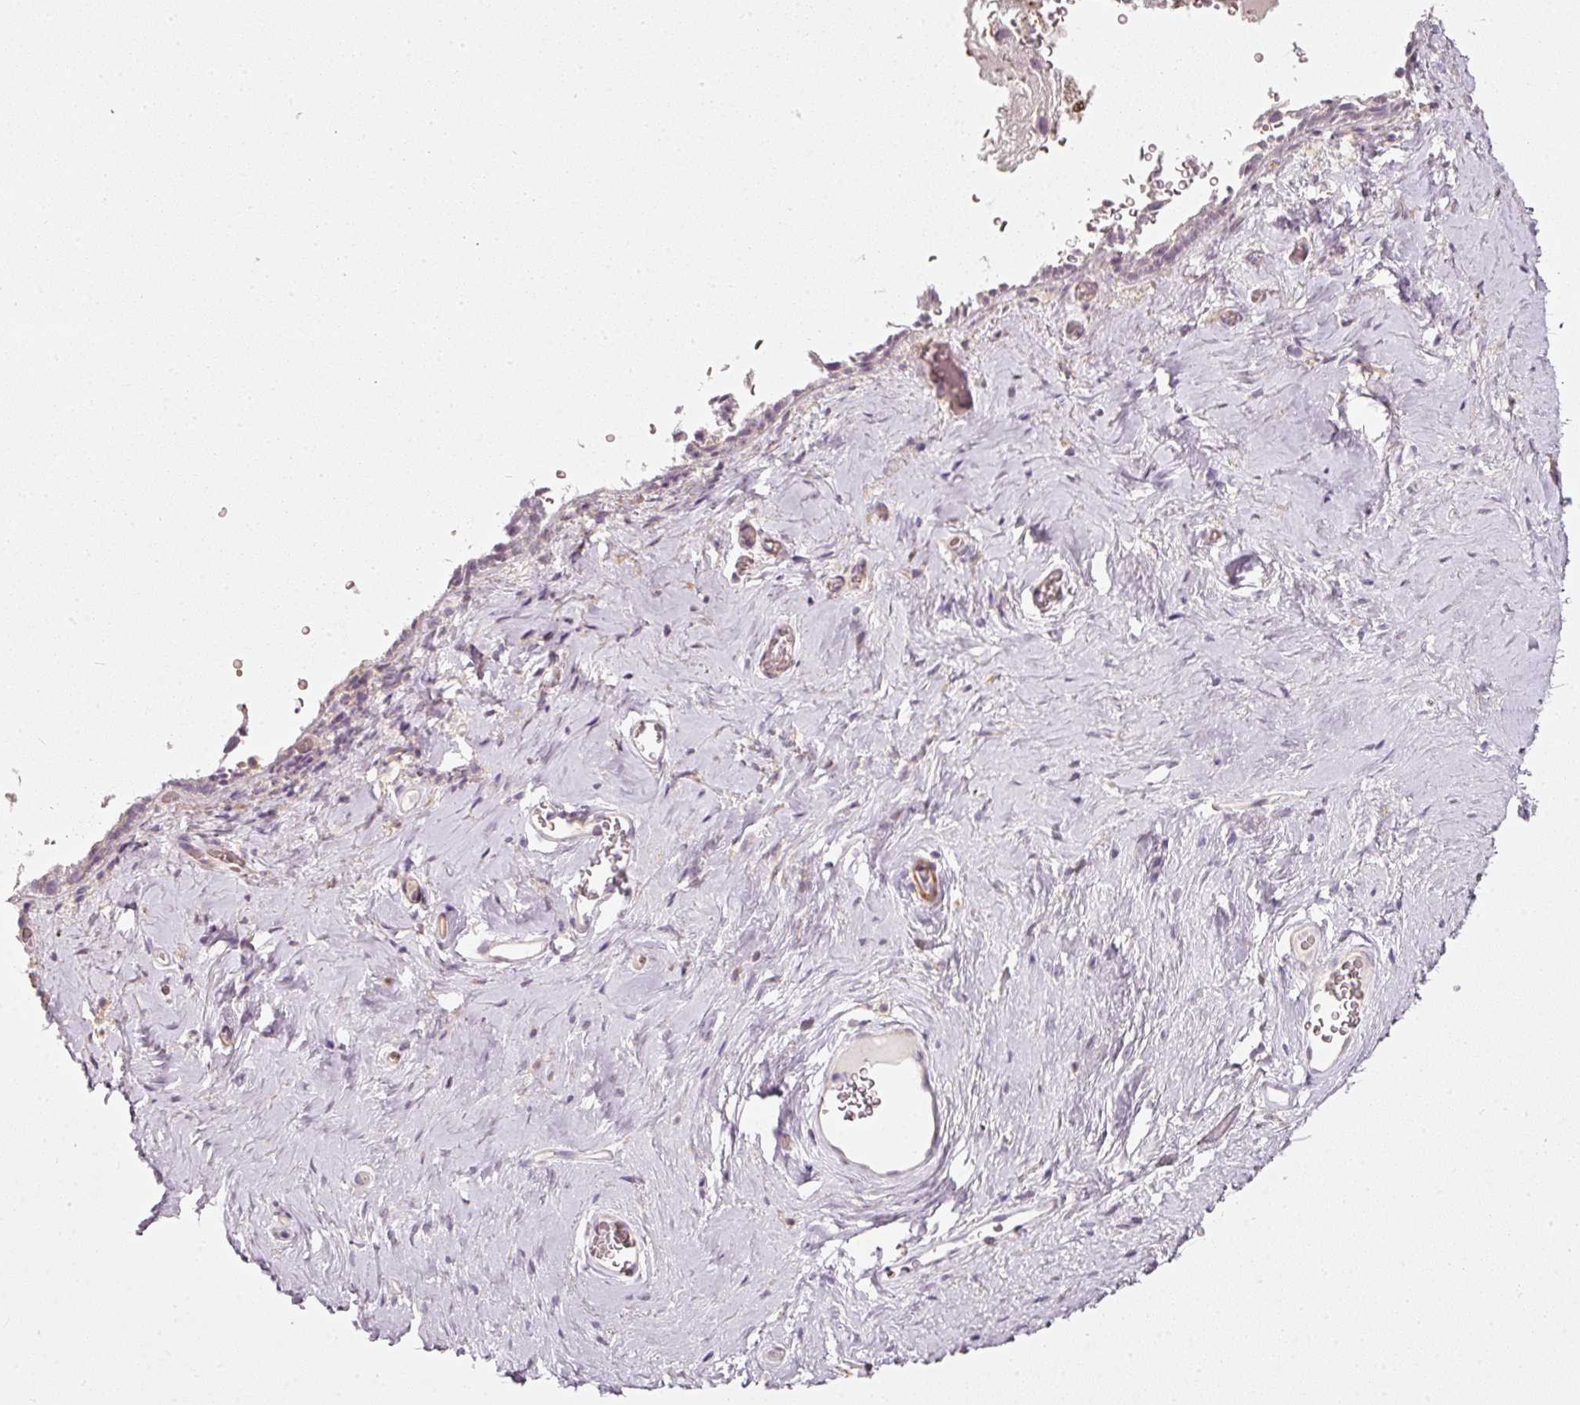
{"staining": {"intensity": "negative", "quantity": "none", "location": "none"}, "tissue": "vagina", "cell_type": "Squamous epithelial cells", "image_type": "normal", "snomed": [{"axis": "morphology", "description": "Normal tissue, NOS"}, {"axis": "morphology", "description": "Adenocarcinoma, NOS"}, {"axis": "topography", "description": "Rectum"}, {"axis": "topography", "description": "Vagina"}, {"axis": "topography", "description": "Peripheral nerve tissue"}], "caption": "This is an IHC micrograph of unremarkable vagina. There is no expression in squamous epithelial cells.", "gene": "KCNQ1", "patient": {"sex": "female", "age": 71}}